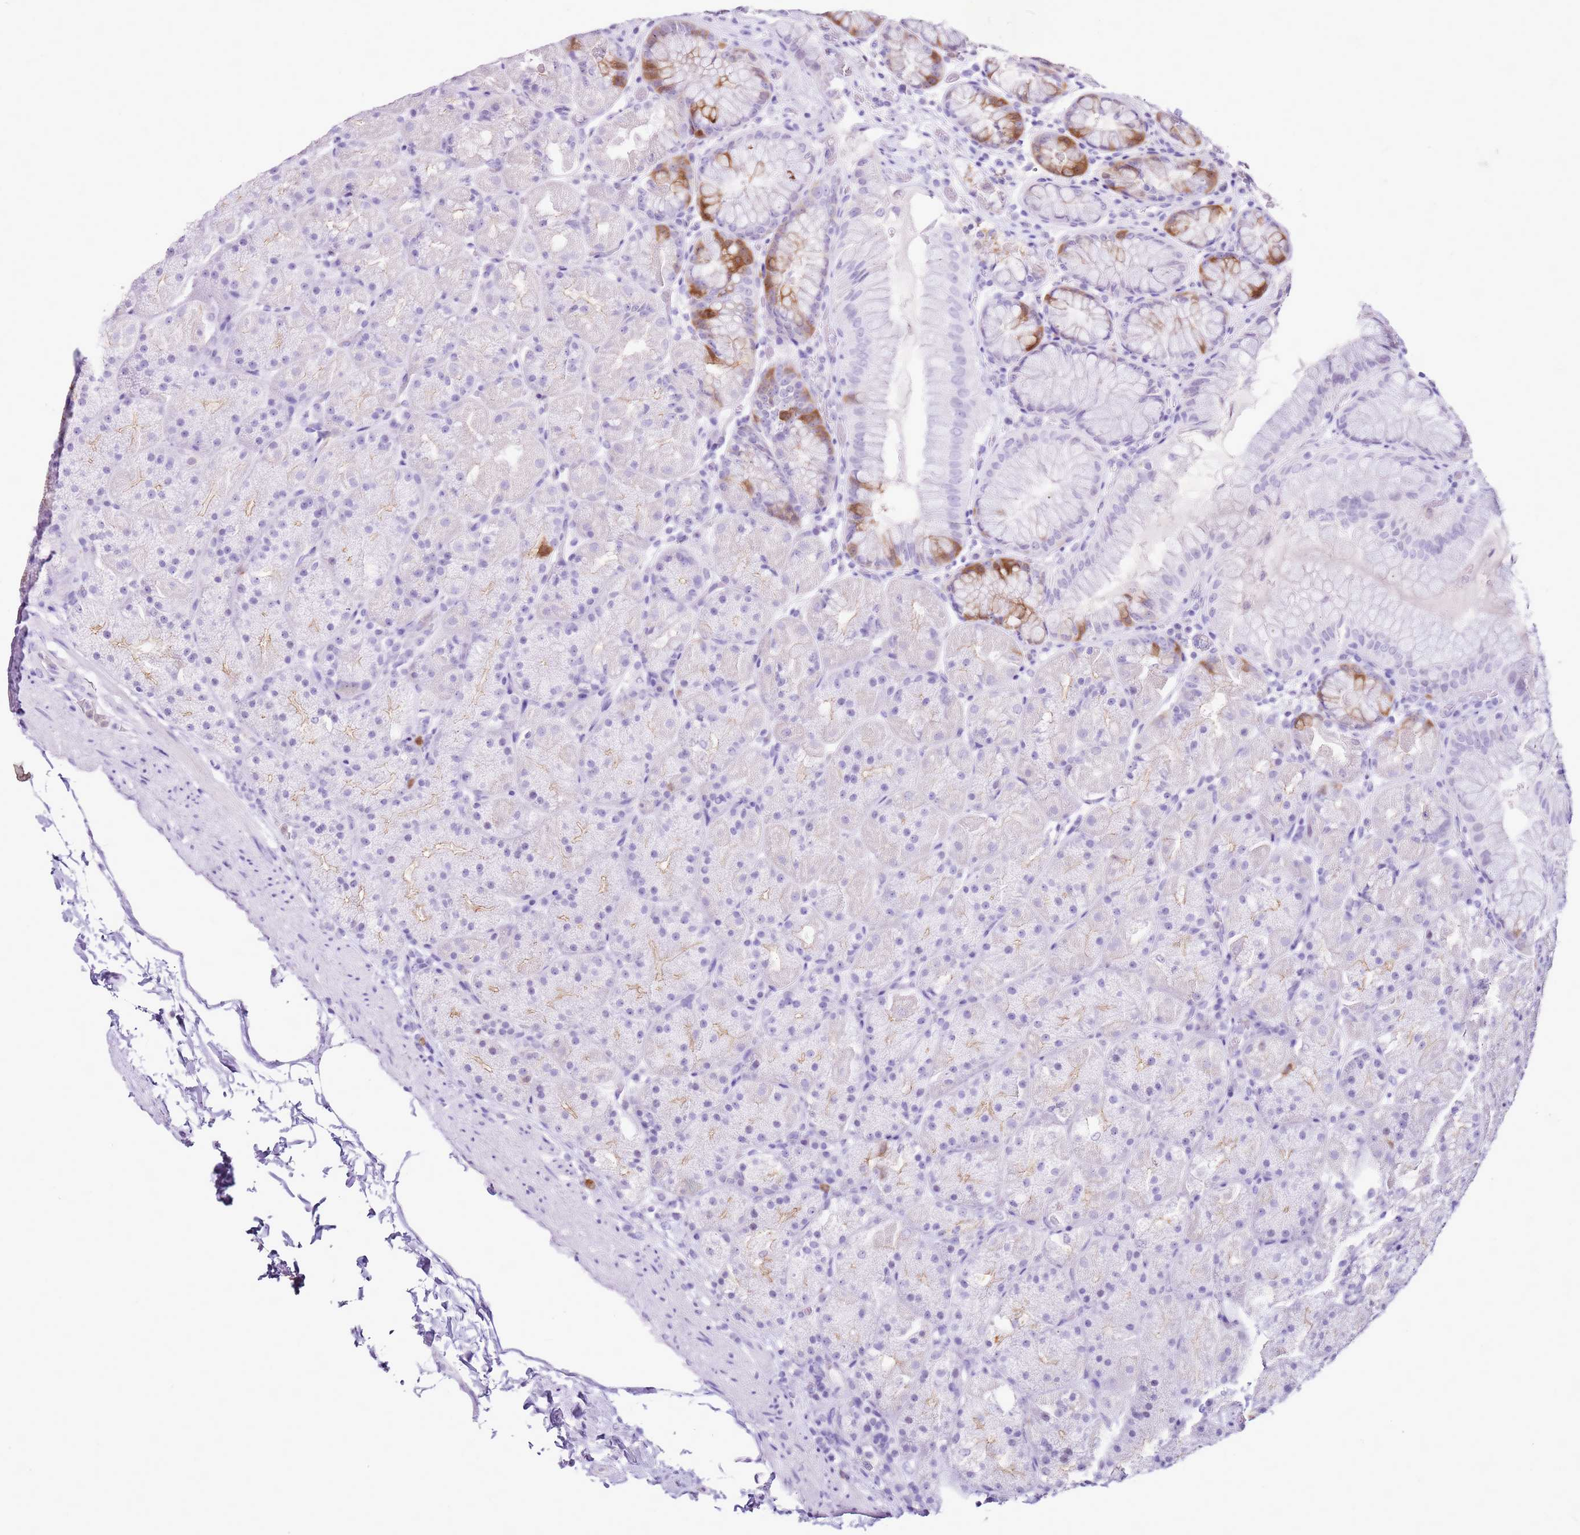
{"staining": {"intensity": "moderate", "quantity": "<25%", "location": "cytoplasmic/membranous"}, "tissue": "stomach", "cell_type": "Glandular cells", "image_type": "normal", "snomed": [{"axis": "morphology", "description": "Normal tissue, NOS"}, {"axis": "topography", "description": "Stomach, upper"}, {"axis": "topography", "description": "Stomach, lower"}], "caption": "About <25% of glandular cells in normal stomach demonstrate moderate cytoplasmic/membranous protein expression as visualized by brown immunohistochemical staining.", "gene": "SPC25", "patient": {"sex": "male", "age": 67}}